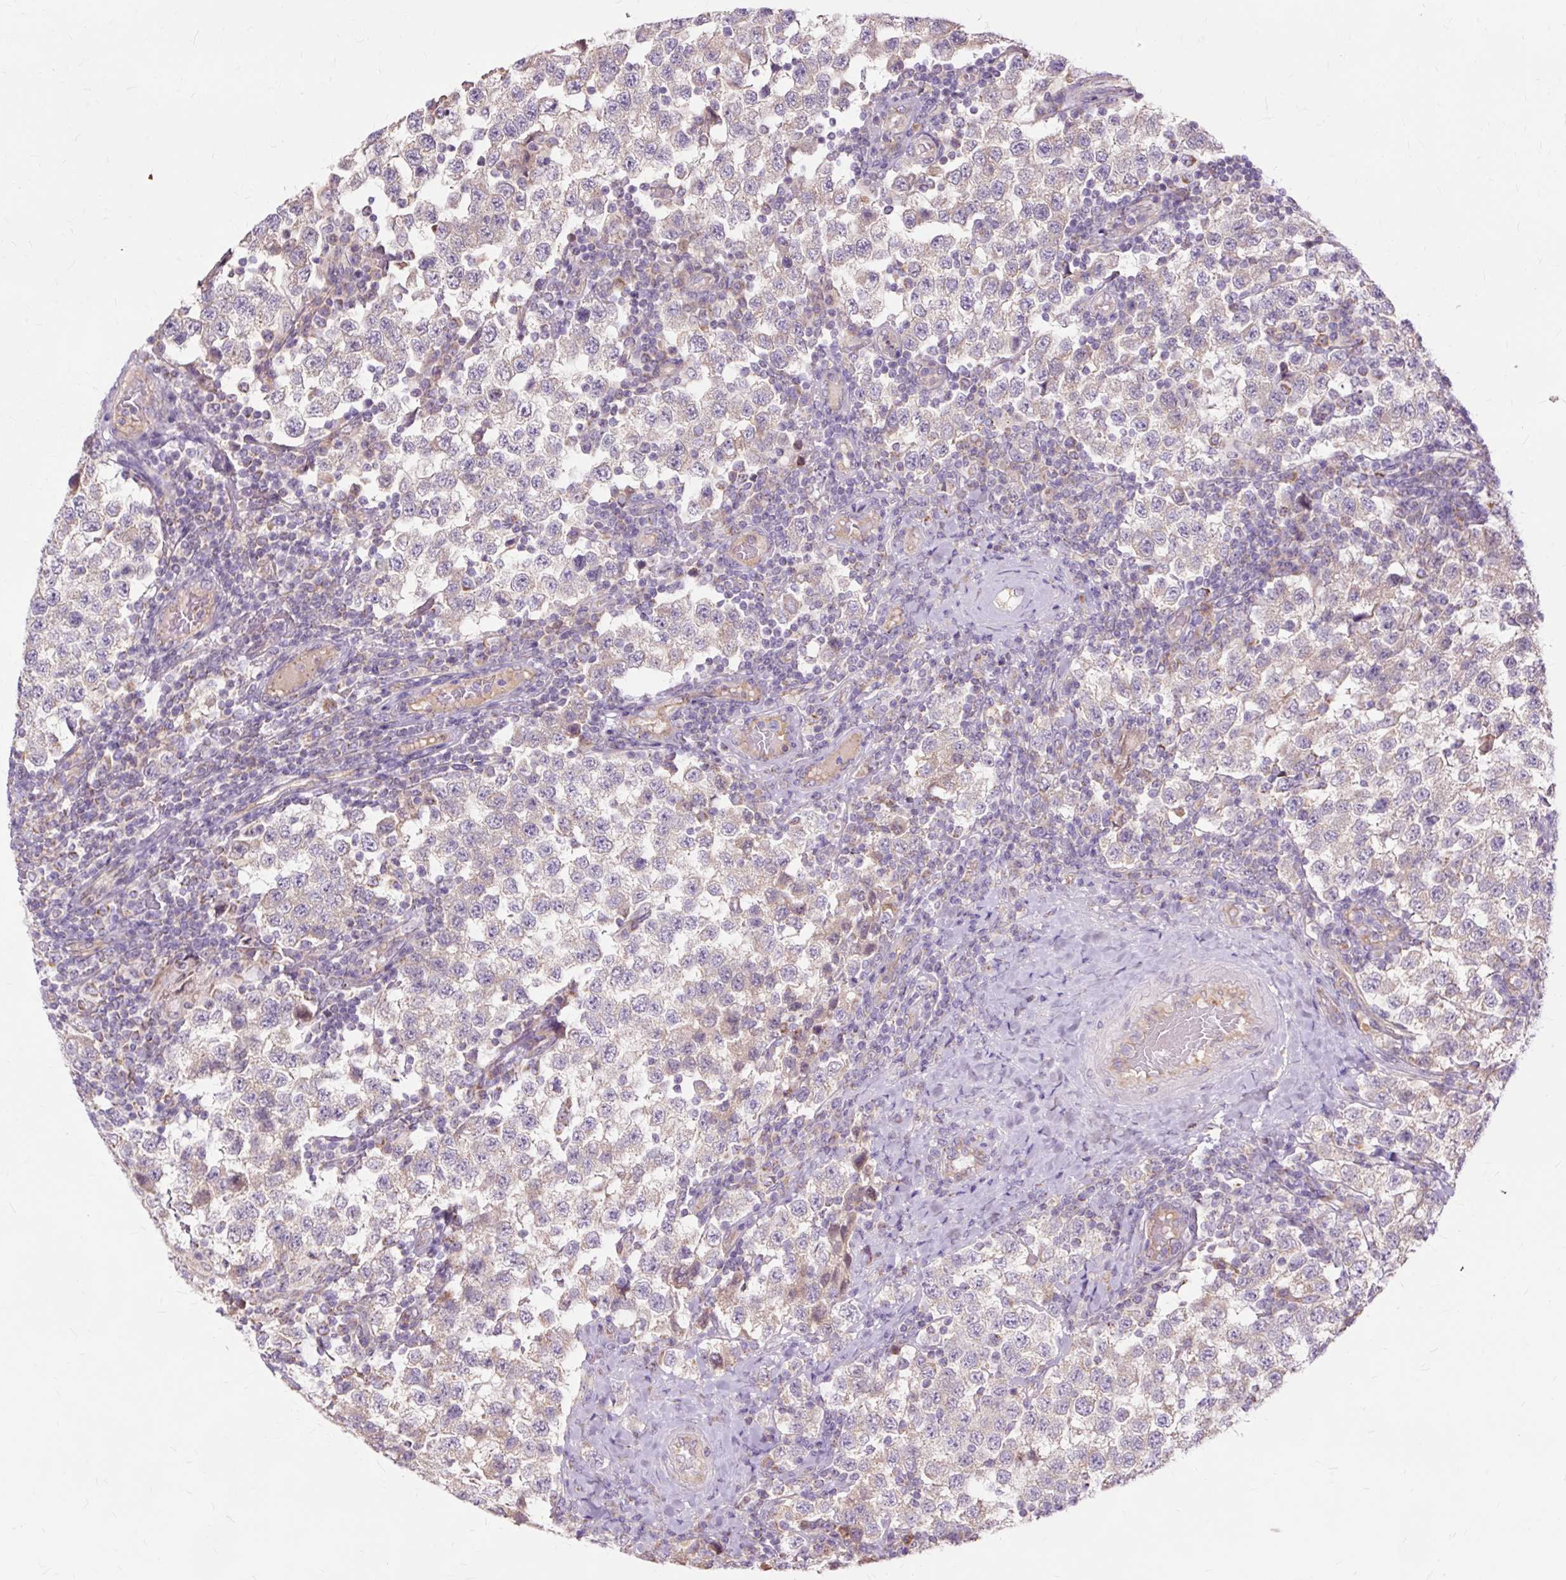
{"staining": {"intensity": "weak", "quantity": "<25%", "location": "cytoplasmic/membranous"}, "tissue": "testis cancer", "cell_type": "Tumor cells", "image_type": "cancer", "snomed": [{"axis": "morphology", "description": "Seminoma, NOS"}, {"axis": "topography", "description": "Testis"}], "caption": "Tumor cells show no significant protein staining in seminoma (testis). (Stains: DAB (3,3'-diaminobenzidine) IHC with hematoxylin counter stain, Microscopy: brightfield microscopy at high magnification).", "gene": "PDZD2", "patient": {"sex": "male", "age": 34}}